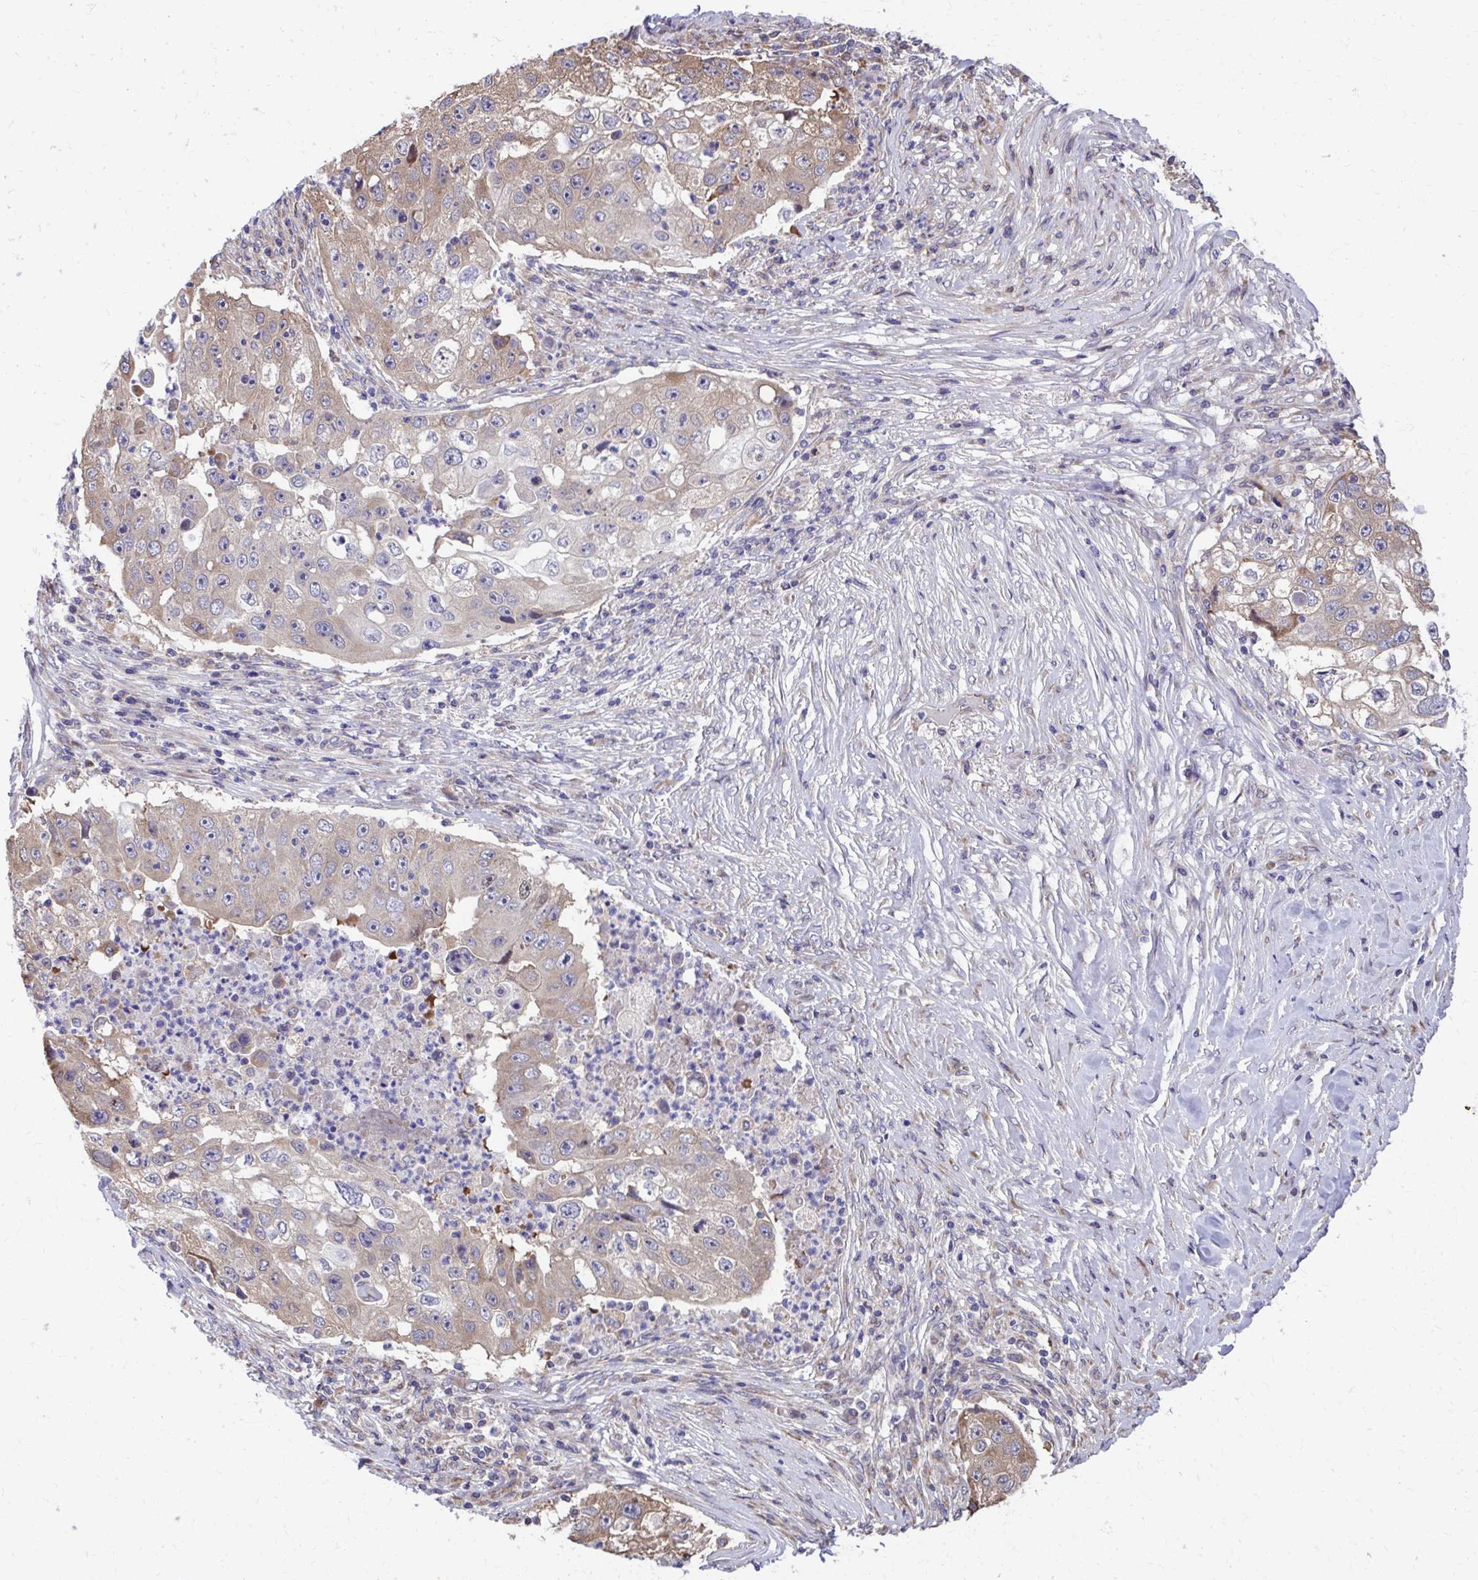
{"staining": {"intensity": "weak", "quantity": ">75%", "location": "cytoplasmic/membranous"}, "tissue": "lung cancer", "cell_type": "Tumor cells", "image_type": "cancer", "snomed": [{"axis": "morphology", "description": "Squamous cell carcinoma, NOS"}, {"axis": "topography", "description": "Lung"}], "caption": "The histopathology image reveals immunohistochemical staining of lung squamous cell carcinoma. There is weak cytoplasmic/membranous positivity is identified in about >75% of tumor cells.", "gene": "ZNF778", "patient": {"sex": "male", "age": 64}}